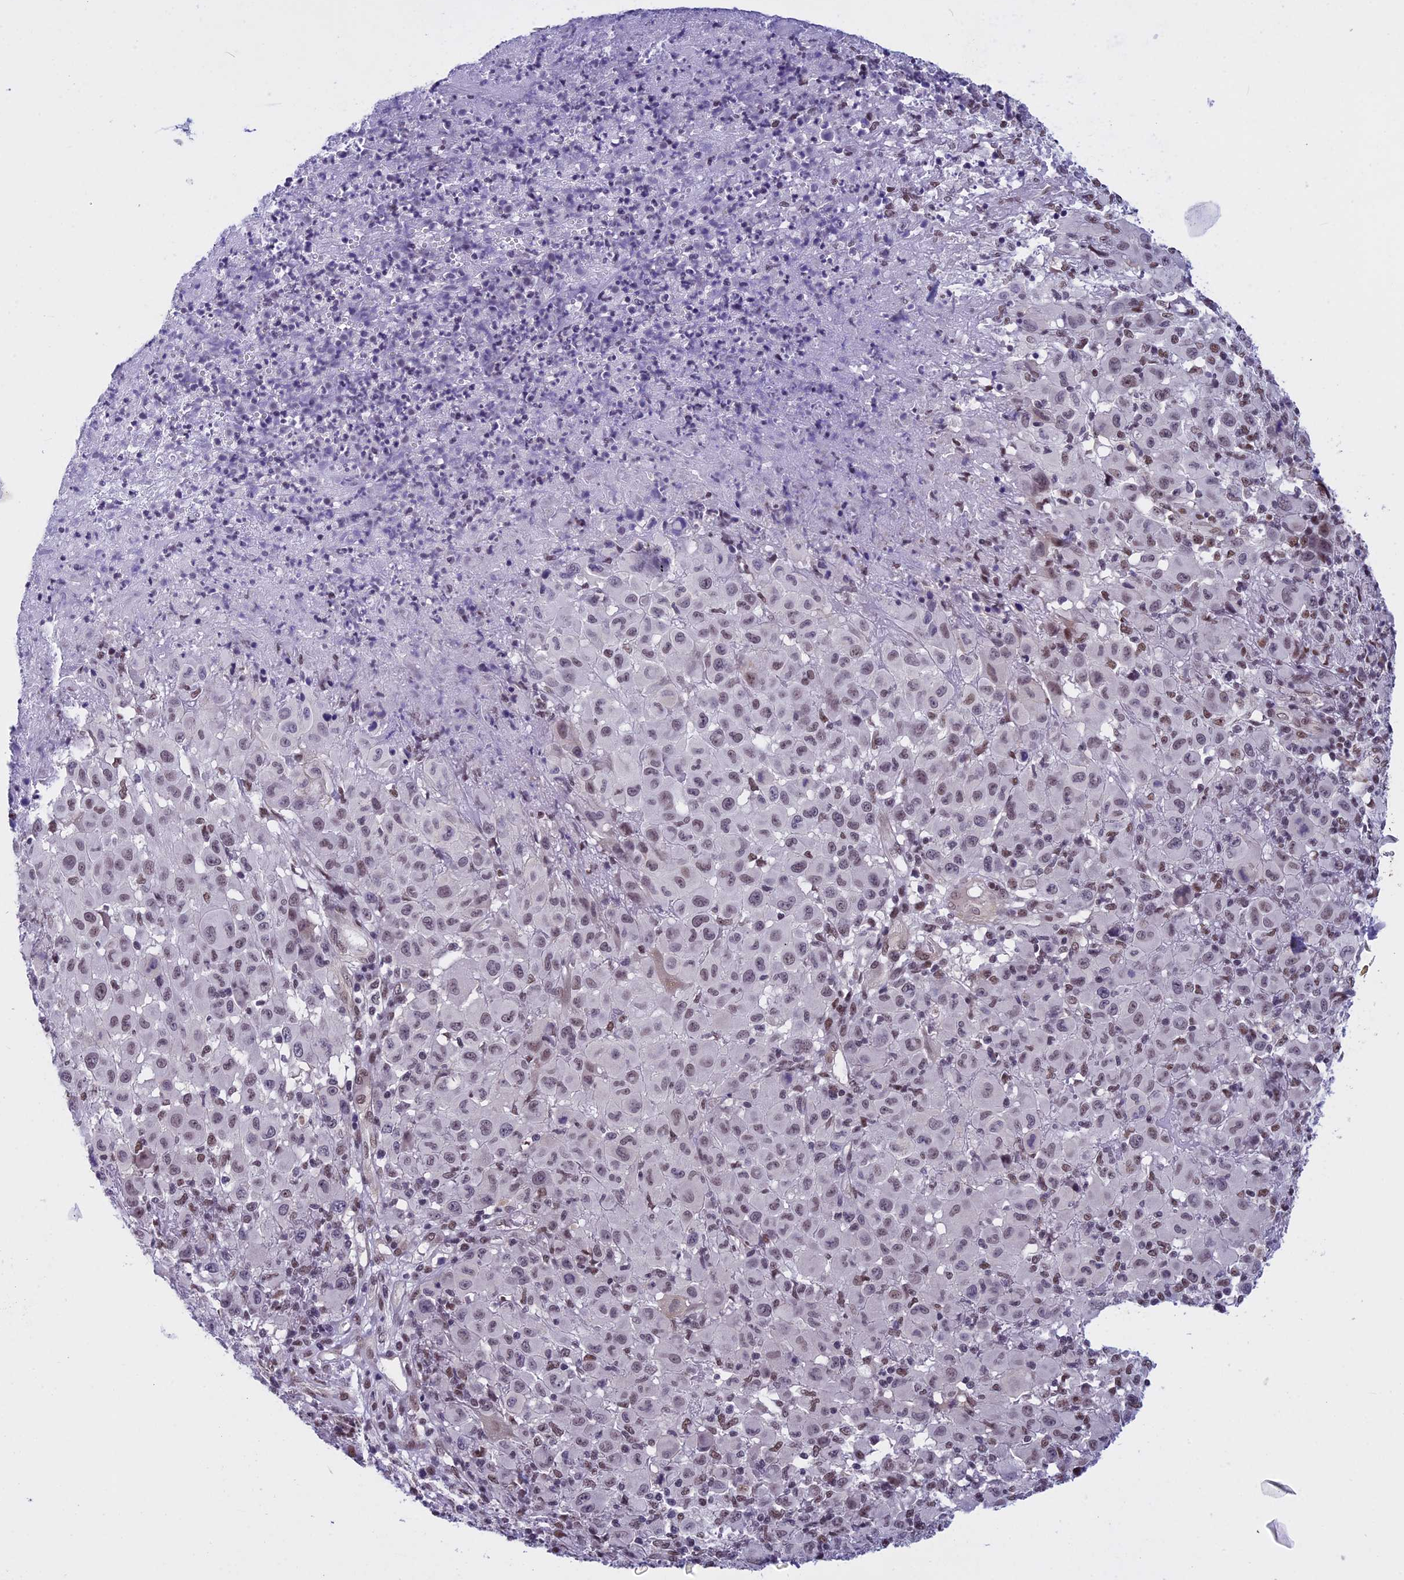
{"staining": {"intensity": "weak", "quantity": ">75%", "location": "nuclear"}, "tissue": "melanoma", "cell_type": "Tumor cells", "image_type": "cancer", "snomed": [{"axis": "morphology", "description": "Malignant melanoma, NOS"}, {"axis": "topography", "description": "Skin"}], "caption": "High-power microscopy captured an immunohistochemistry histopathology image of malignant melanoma, revealing weak nuclear expression in about >75% of tumor cells. (Stains: DAB in brown, nuclei in blue, Microscopy: brightfield microscopy at high magnification).", "gene": "NIPBL", "patient": {"sex": "male", "age": 73}}